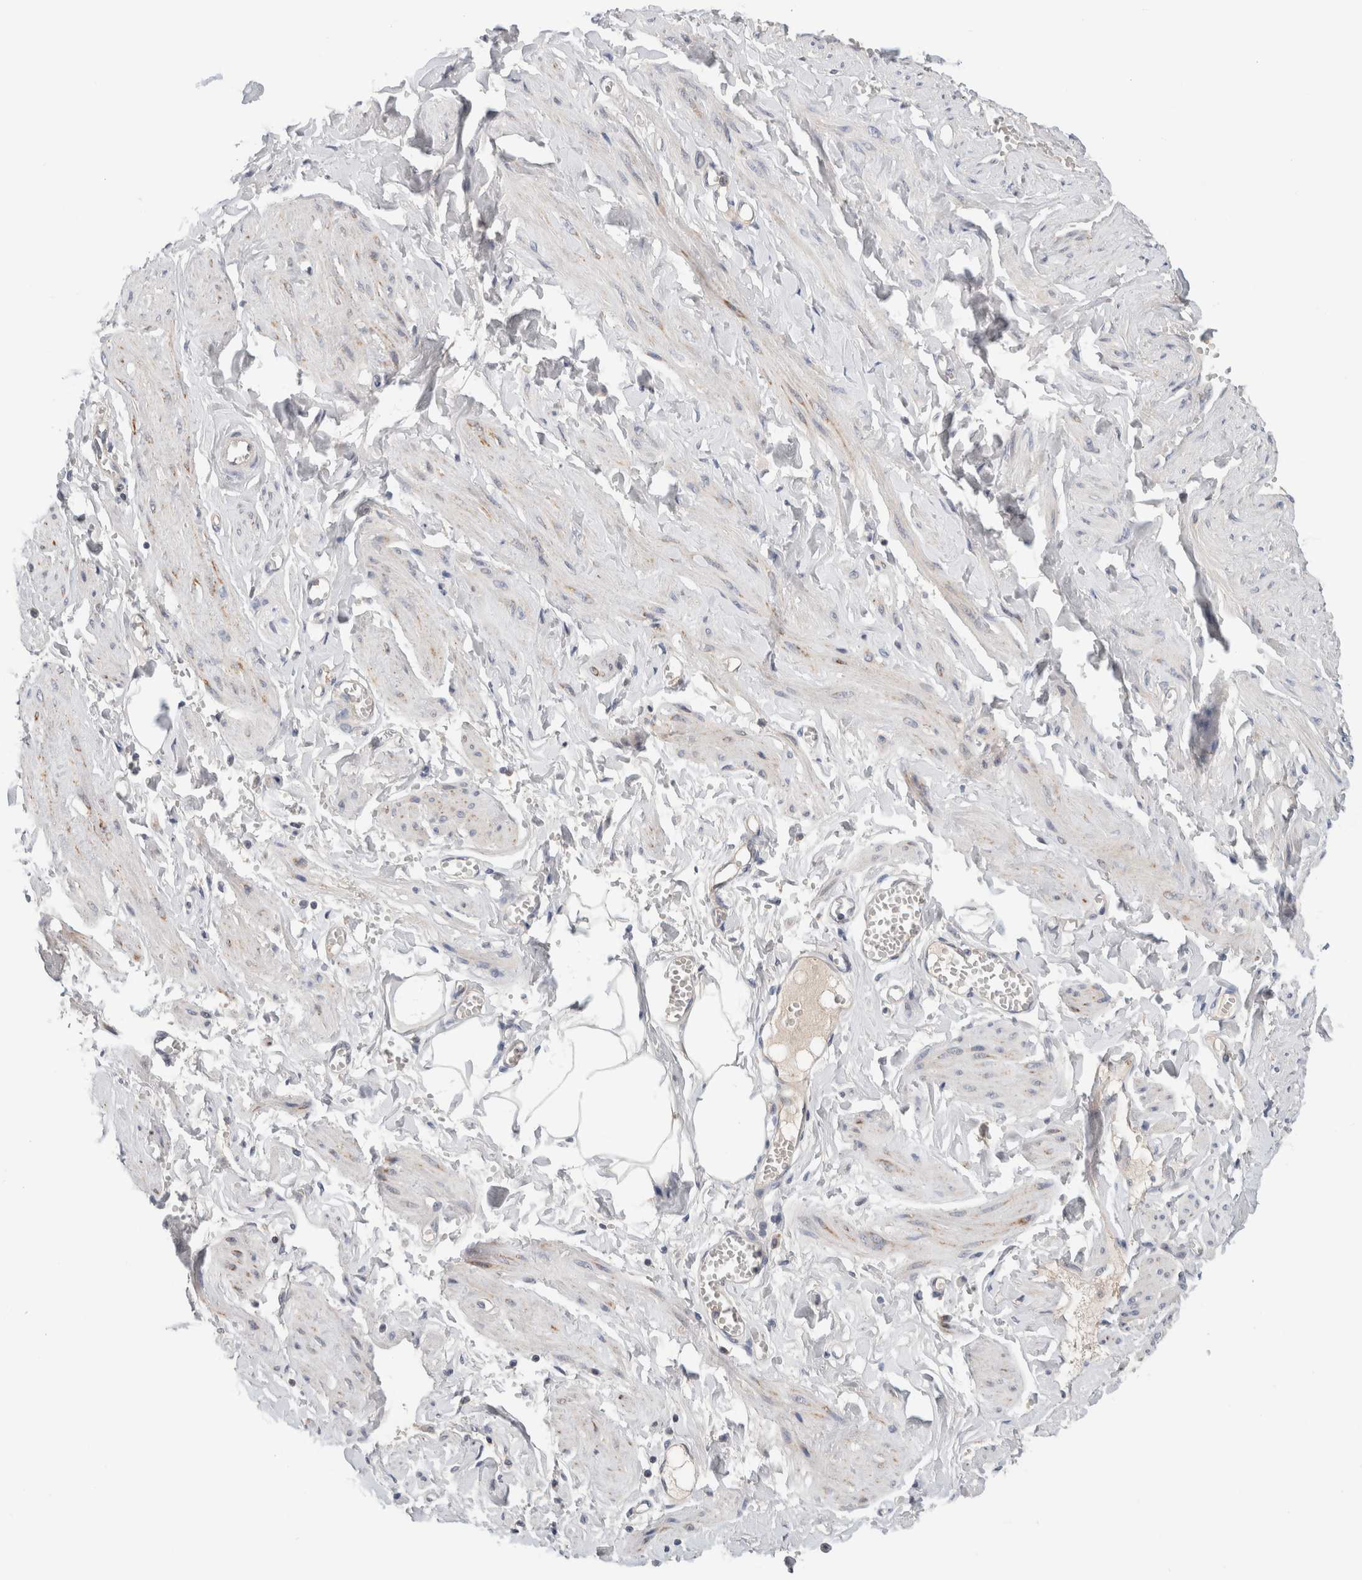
{"staining": {"intensity": "negative", "quantity": "none", "location": "none"}, "tissue": "adipose tissue", "cell_type": "Adipocytes", "image_type": "normal", "snomed": [{"axis": "morphology", "description": "Normal tissue, NOS"}, {"axis": "topography", "description": "Vascular tissue"}, {"axis": "topography", "description": "Fallopian tube"}, {"axis": "topography", "description": "Ovary"}], "caption": "Protein analysis of unremarkable adipose tissue reveals no significant staining in adipocytes.", "gene": "HCN3", "patient": {"sex": "female", "age": 67}}